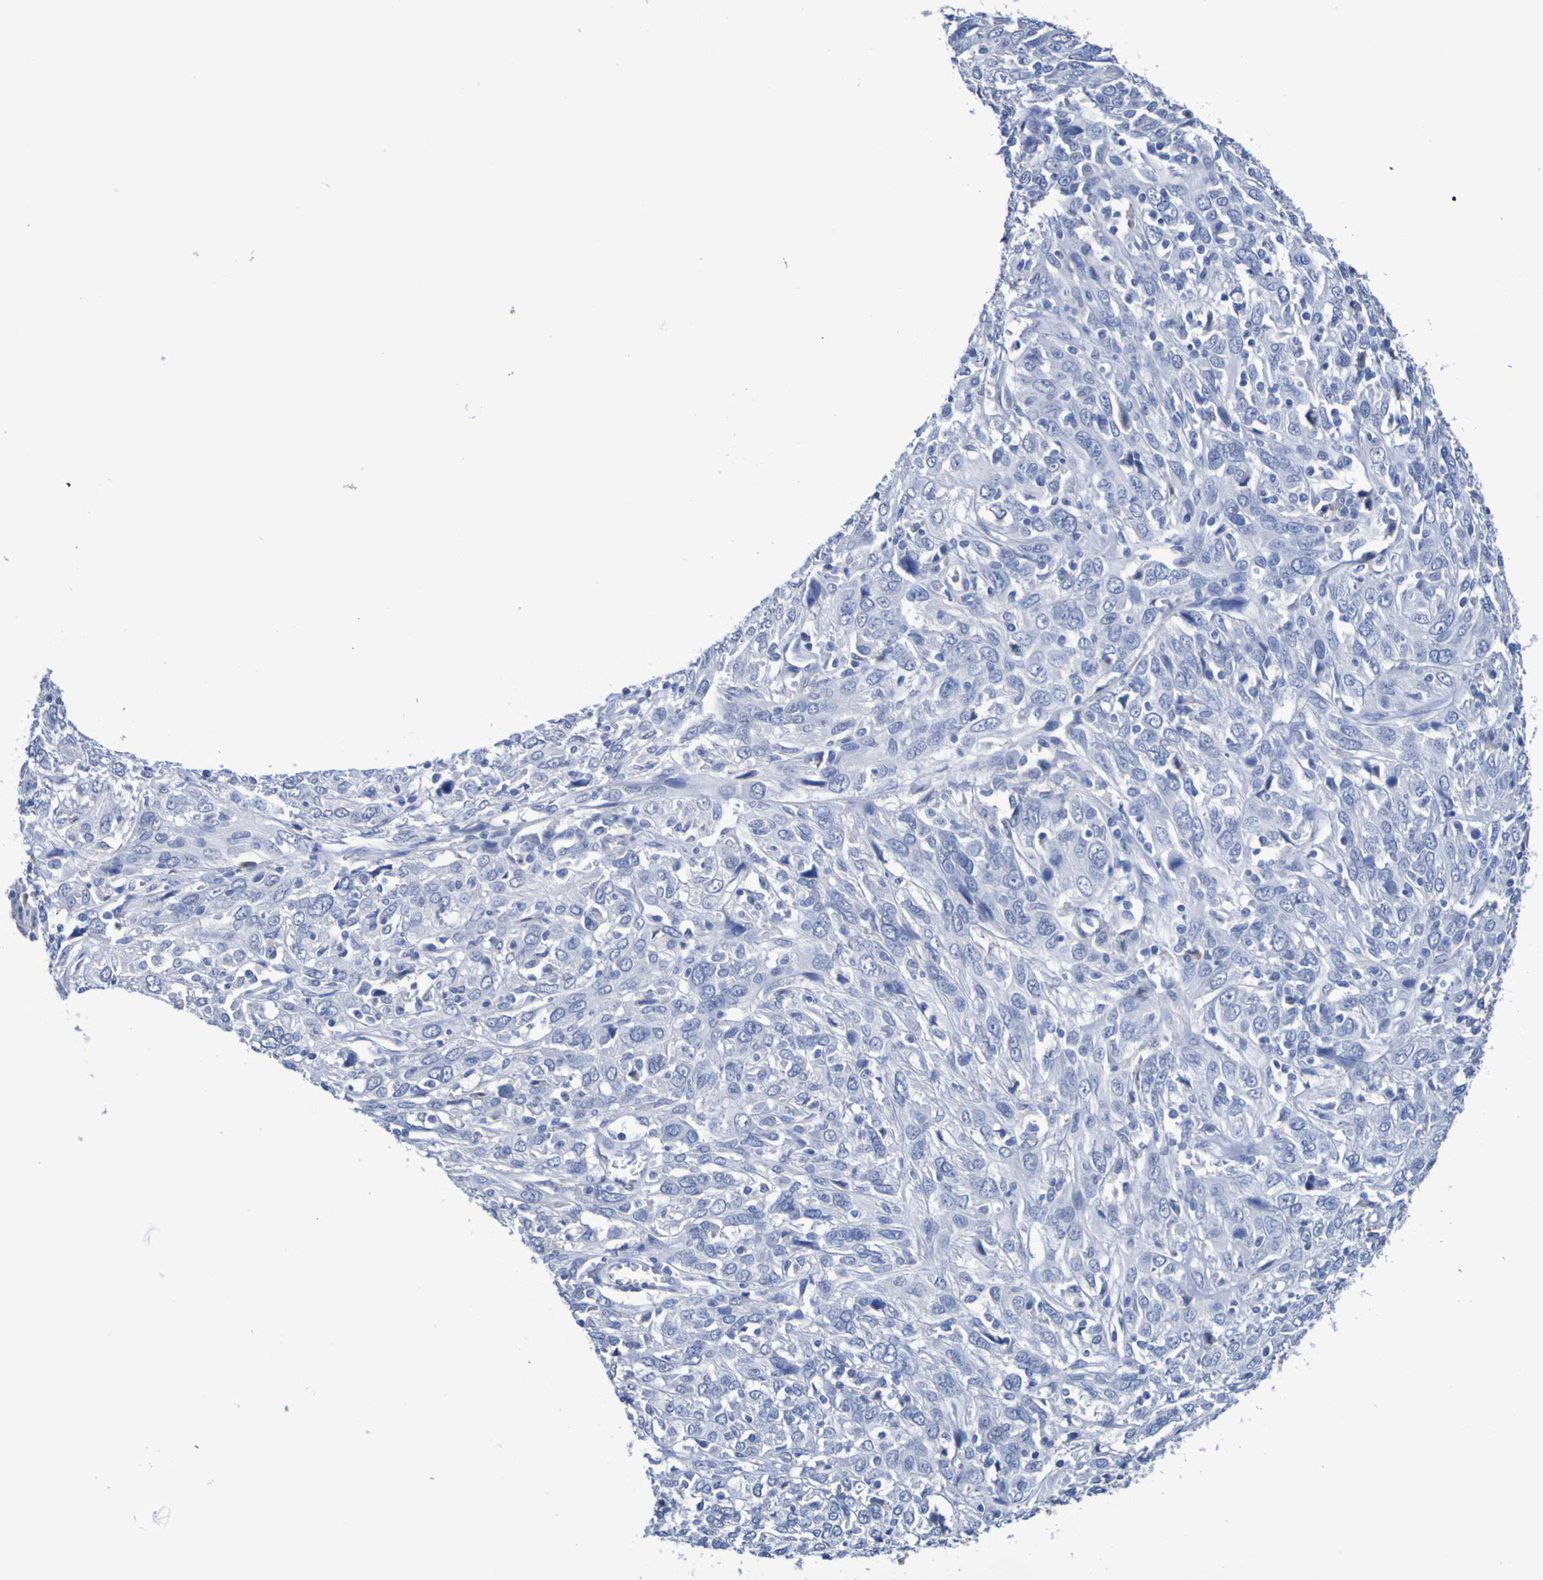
{"staining": {"intensity": "negative", "quantity": "none", "location": "none"}, "tissue": "cervical cancer", "cell_type": "Tumor cells", "image_type": "cancer", "snomed": [{"axis": "morphology", "description": "Squamous cell carcinoma, NOS"}, {"axis": "topography", "description": "Cervix"}], "caption": "Immunohistochemistry histopathology image of neoplastic tissue: human cervical cancer (squamous cell carcinoma) stained with DAB (3,3'-diaminobenzidine) exhibits no significant protein staining in tumor cells. The staining was performed using DAB to visualize the protein expression in brown, while the nuclei were stained in blue with hematoxylin (Magnification: 20x).", "gene": "SGCB", "patient": {"sex": "female", "age": 46}}